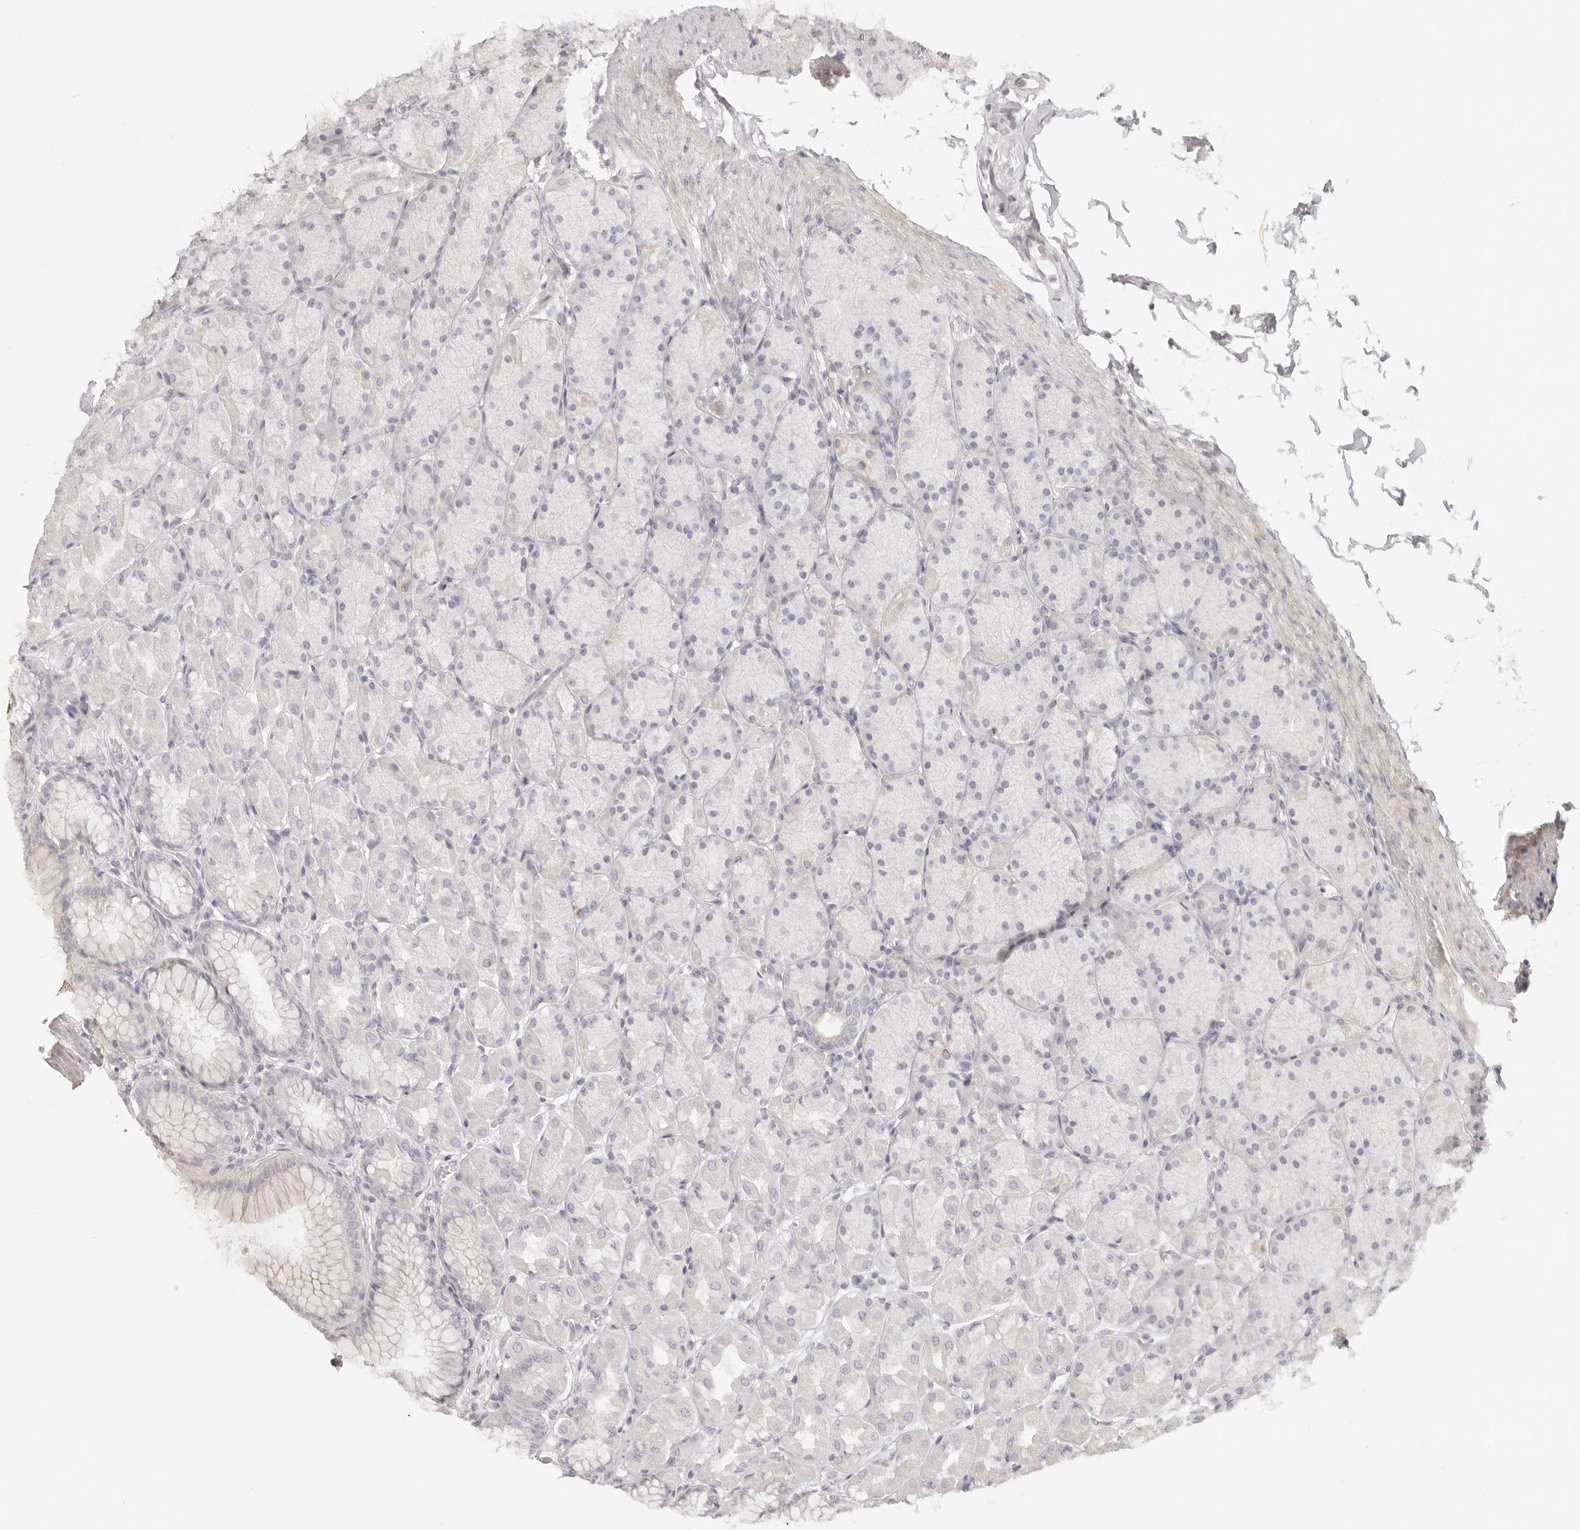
{"staining": {"intensity": "negative", "quantity": "none", "location": "none"}, "tissue": "stomach", "cell_type": "Glandular cells", "image_type": "normal", "snomed": [{"axis": "morphology", "description": "Normal tissue, NOS"}, {"axis": "topography", "description": "Stomach, upper"}], "caption": "Protein analysis of benign stomach shows no significant staining in glandular cells. (Brightfield microscopy of DAB immunohistochemistry at high magnification).", "gene": "RXFP1", "patient": {"sex": "female", "age": 56}}